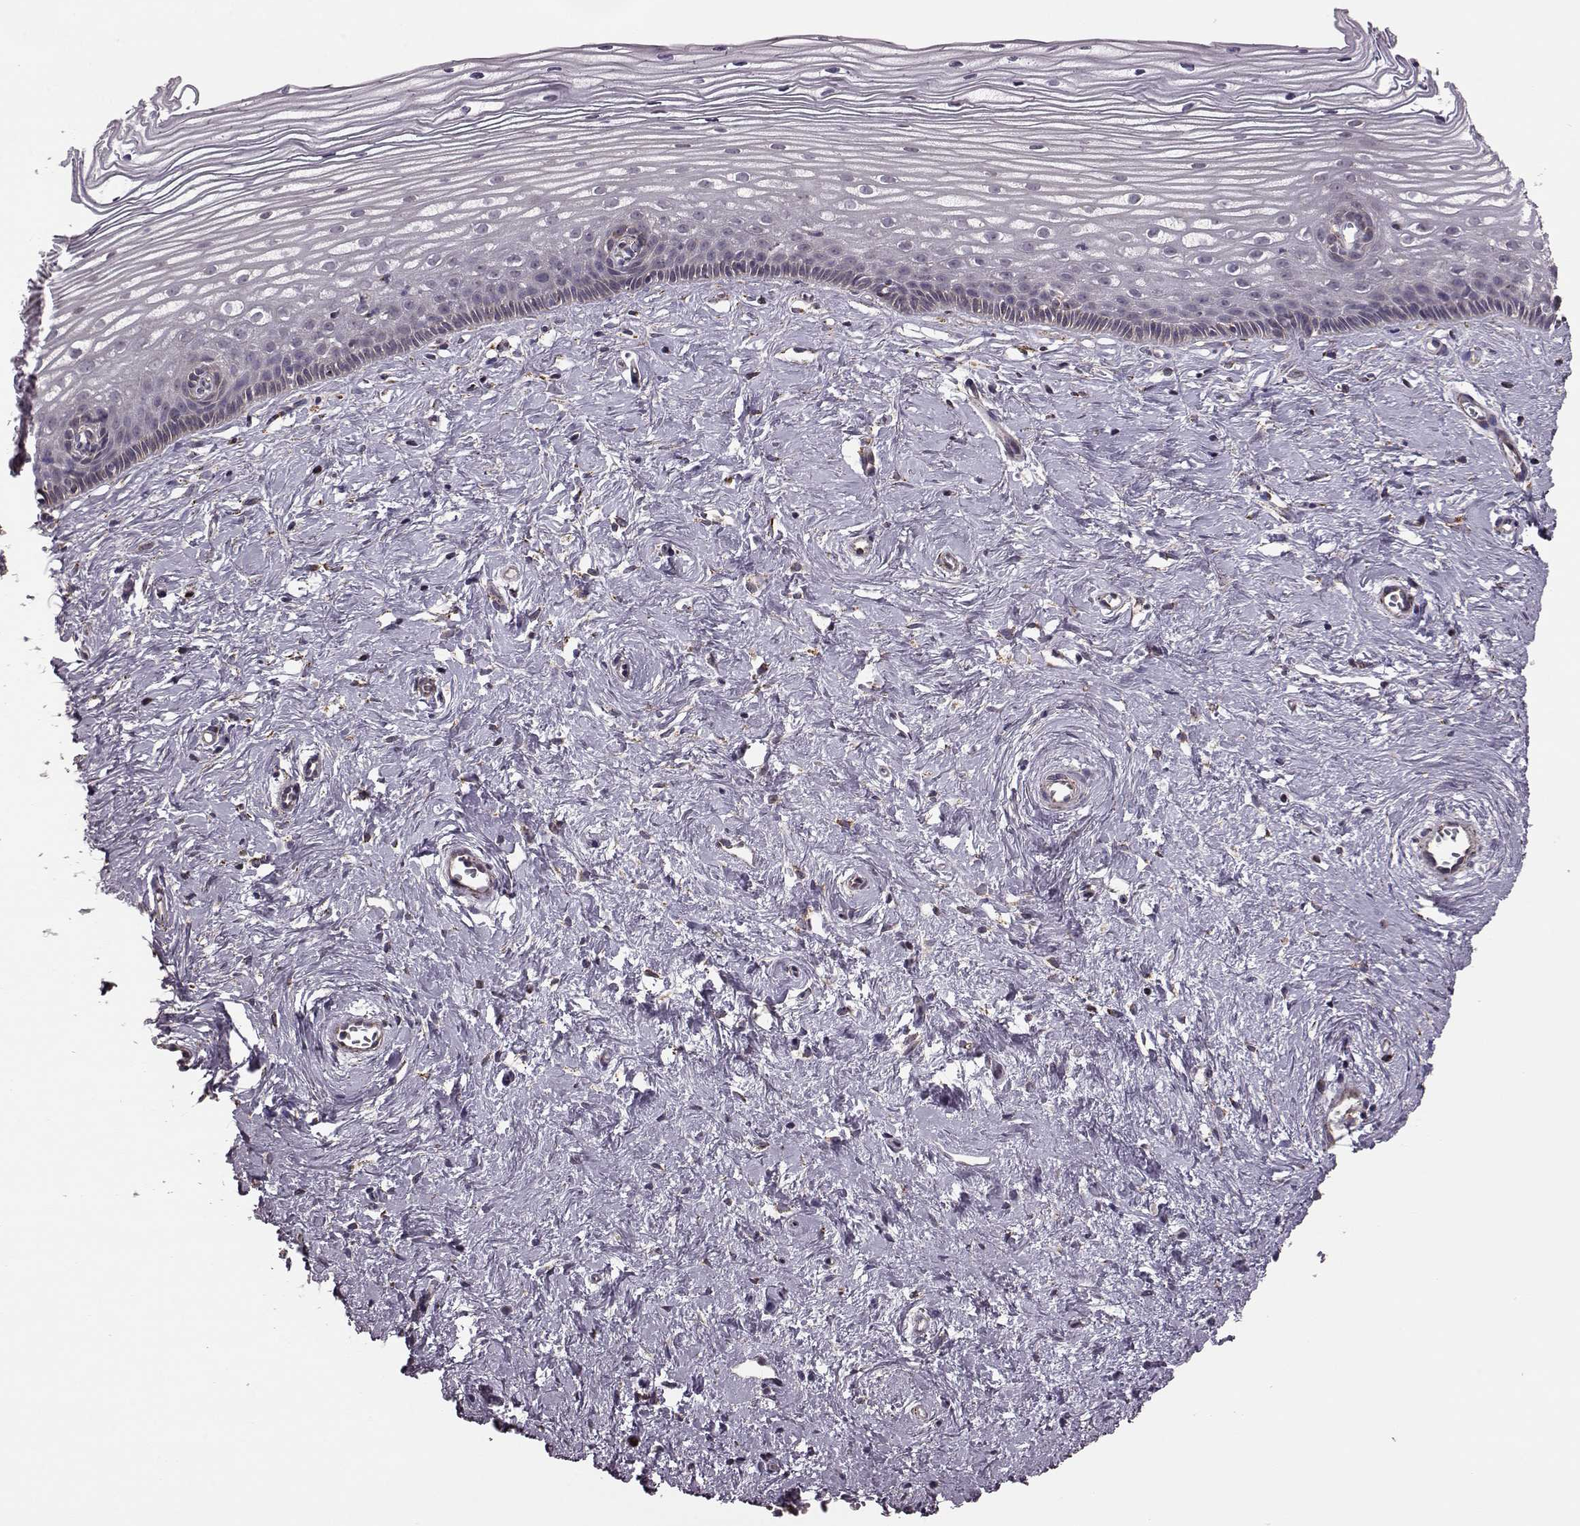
{"staining": {"intensity": "weak", "quantity": ">75%", "location": "cytoplasmic/membranous"}, "tissue": "cervix", "cell_type": "Glandular cells", "image_type": "normal", "snomed": [{"axis": "morphology", "description": "Normal tissue, NOS"}, {"axis": "topography", "description": "Cervix"}], "caption": "Immunohistochemistry (IHC) (DAB) staining of normal cervix exhibits weak cytoplasmic/membranous protein positivity in about >75% of glandular cells. Using DAB (brown) and hematoxylin (blue) stains, captured at high magnification using brightfield microscopy.", "gene": "PUDP", "patient": {"sex": "female", "age": 40}}